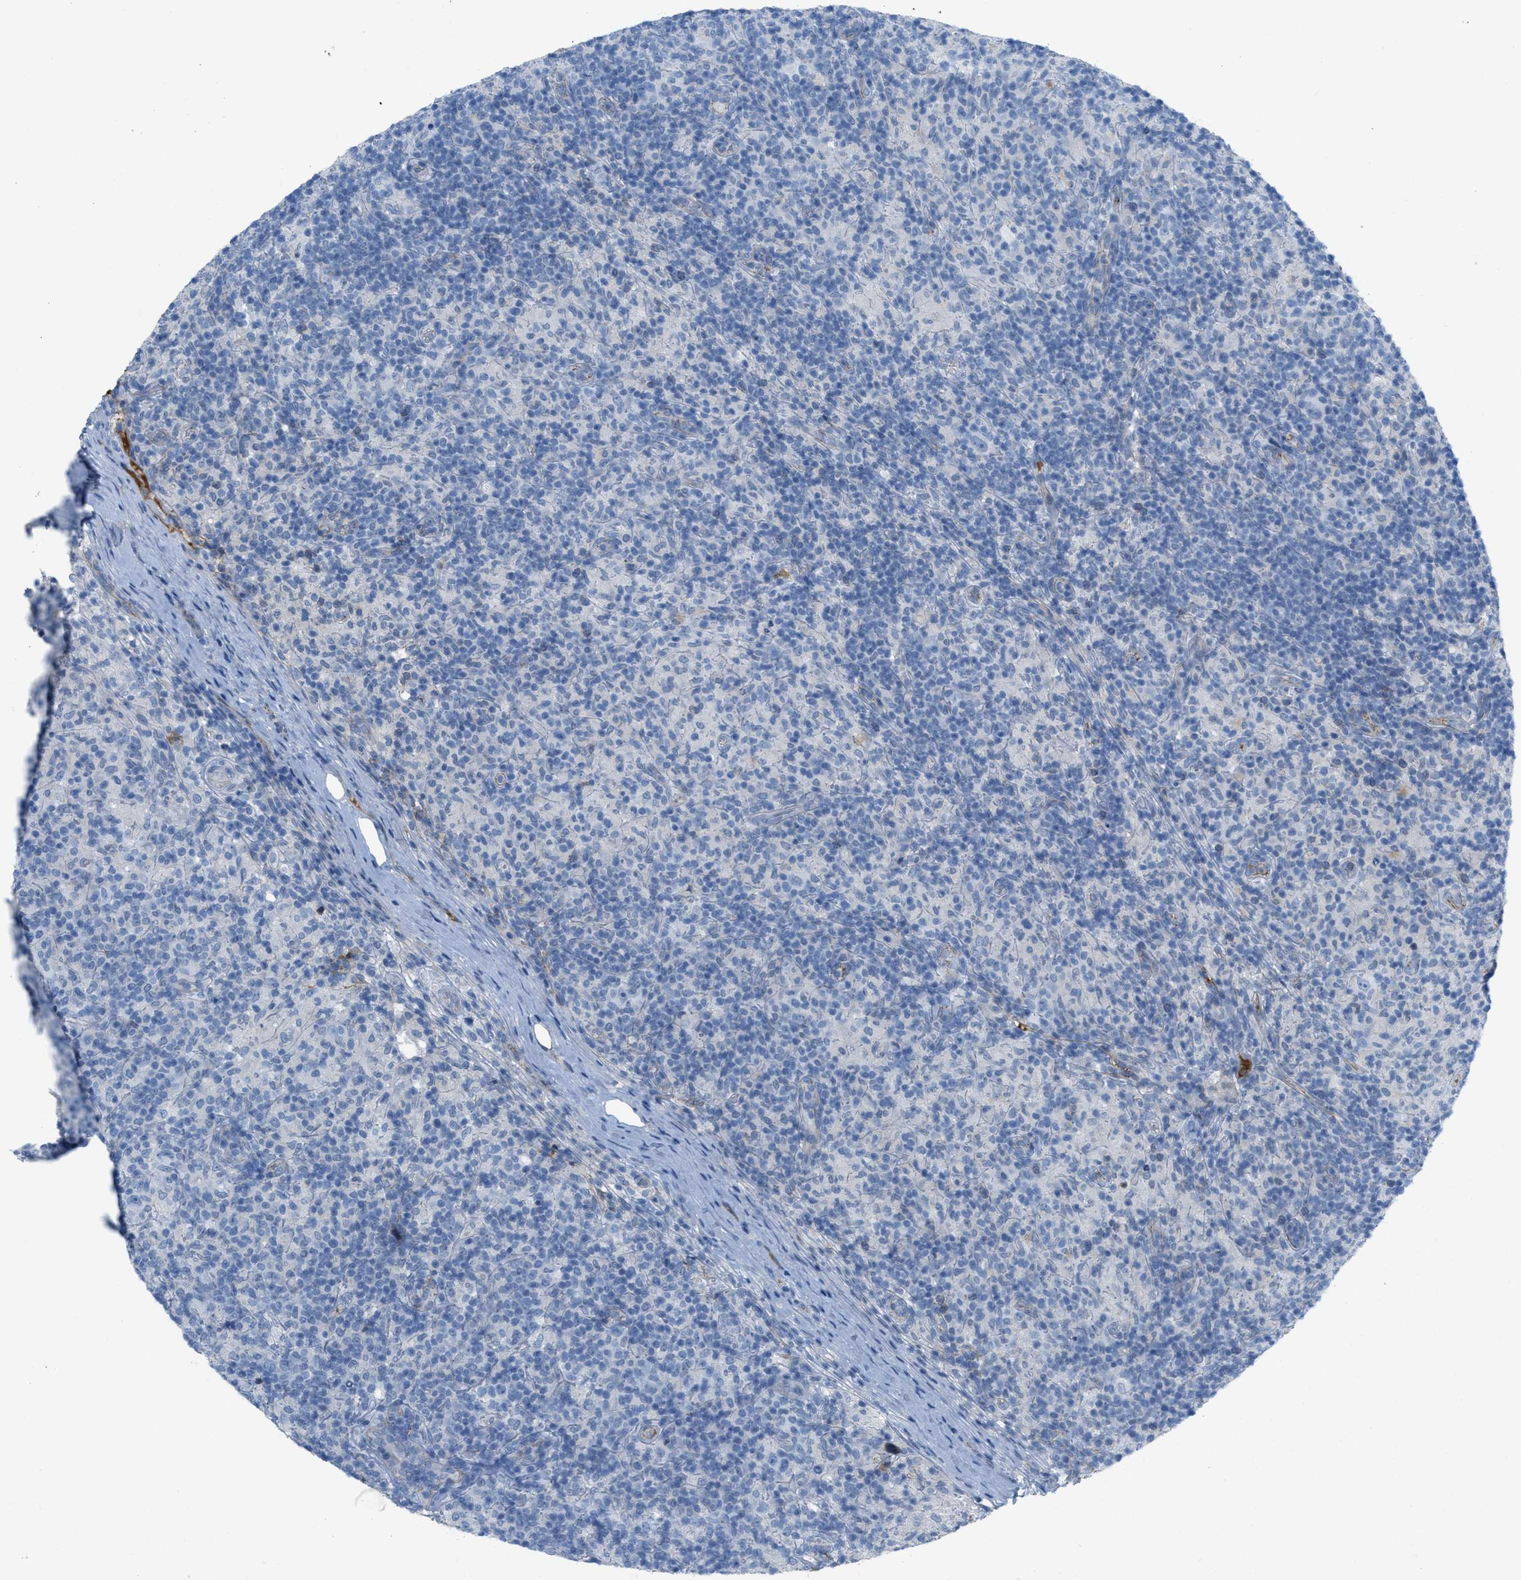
{"staining": {"intensity": "negative", "quantity": "none", "location": "none"}, "tissue": "lymphoma", "cell_type": "Tumor cells", "image_type": "cancer", "snomed": [{"axis": "morphology", "description": "Hodgkin's disease, NOS"}, {"axis": "topography", "description": "Lymph node"}], "caption": "IHC image of neoplastic tissue: human lymphoma stained with DAB exhibits no significant protein staining in tumor cells.", "gene": "CRB3", "patient": {"sex": "male", "age": 70}}